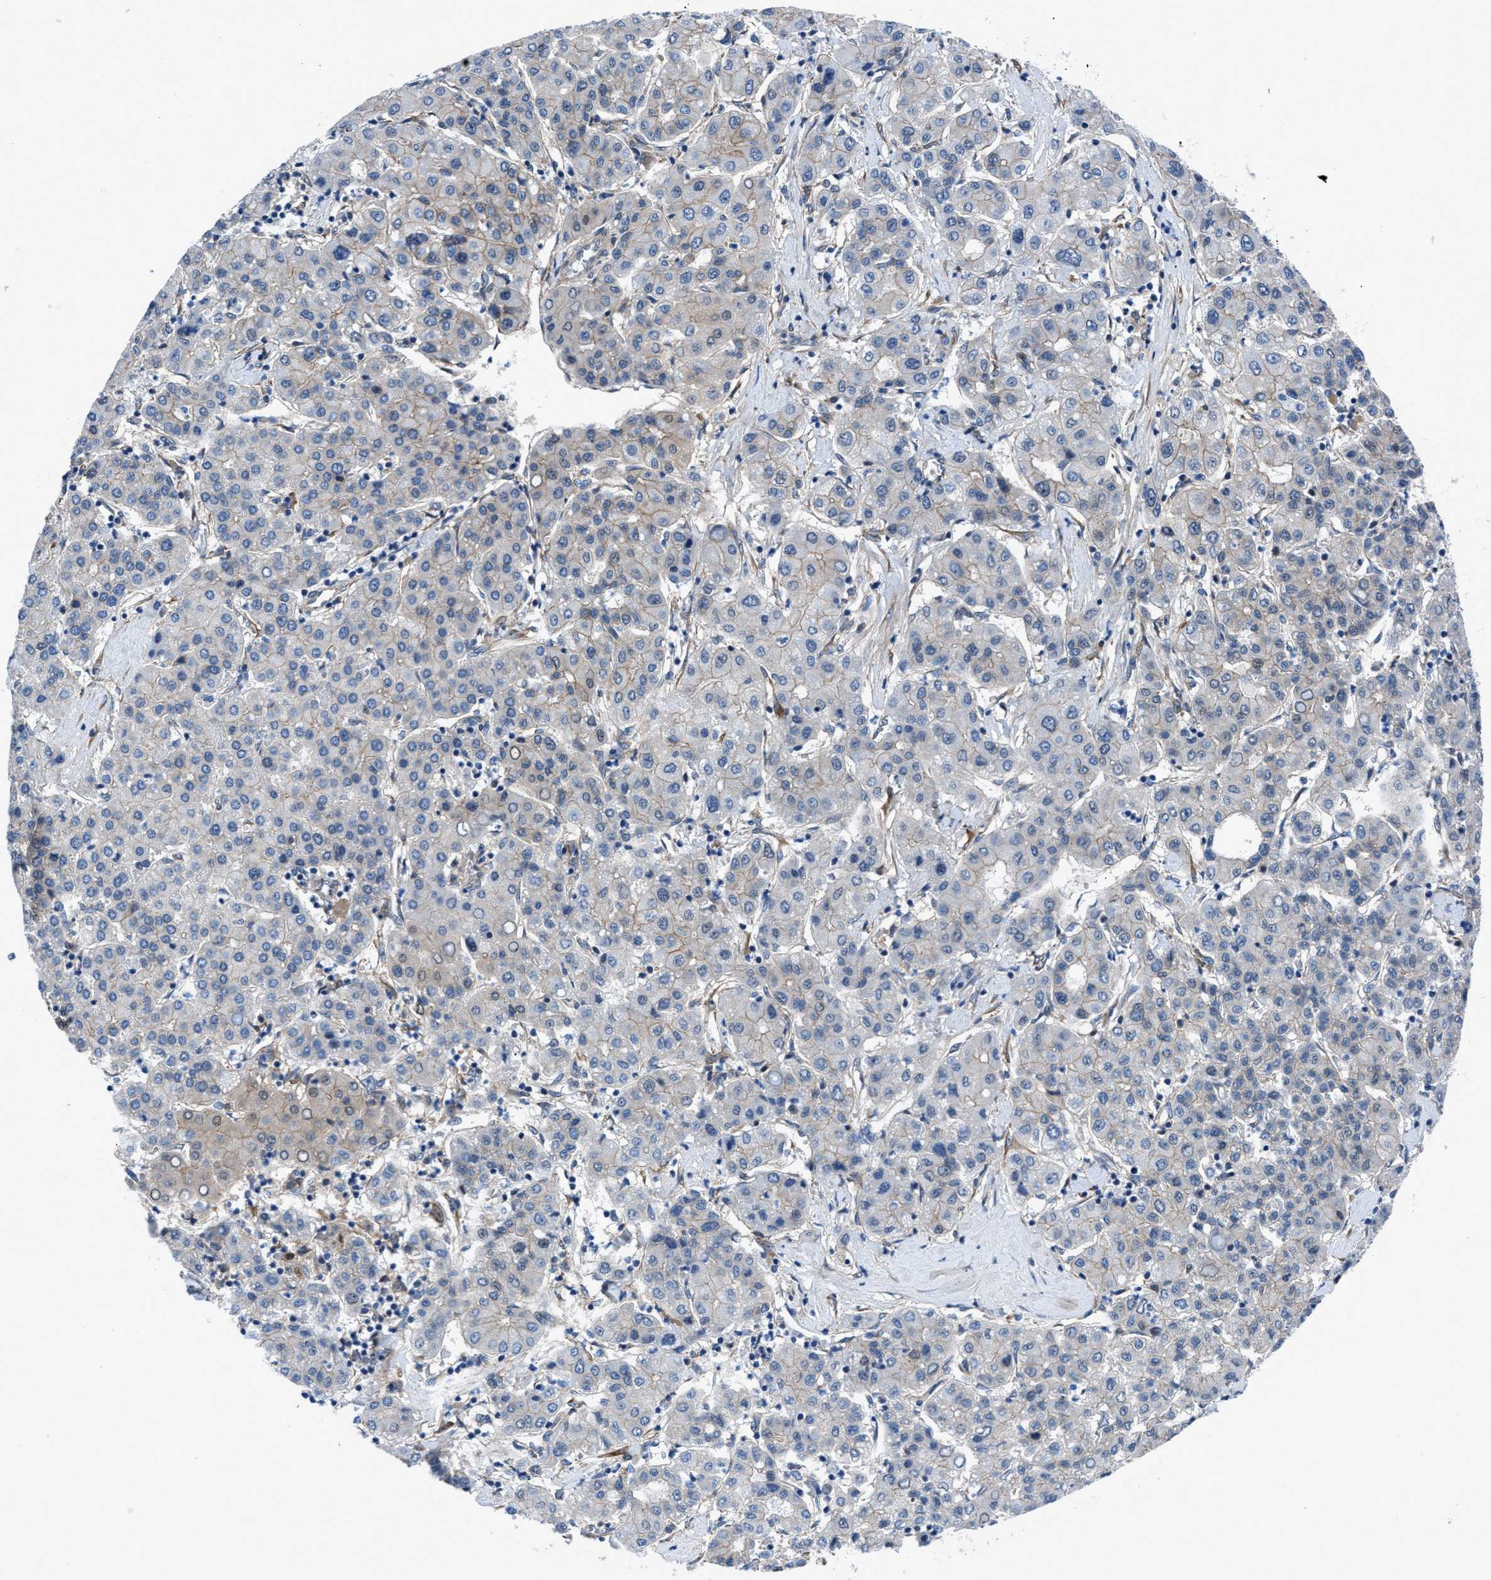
{"staining": {"intensity": "negative", "quantity": "none", "location": "none"}, "tissue": "liver cancer", "cell_type": "Tumor cells", "image_type": "cancer", "snomed": [{"axis": "morphology", "description": "Carcinoma, Hepatocellular, NOS"}, {"axis": "topography", "description": "Liver"}], "caption": "This is an immunohistochemistry photomicrograph of liver hepatocellular carcinoma. There is no expression in tumor cells.", "gene": "DMAC1", "patient": {"sex": "male", "age": 65}}